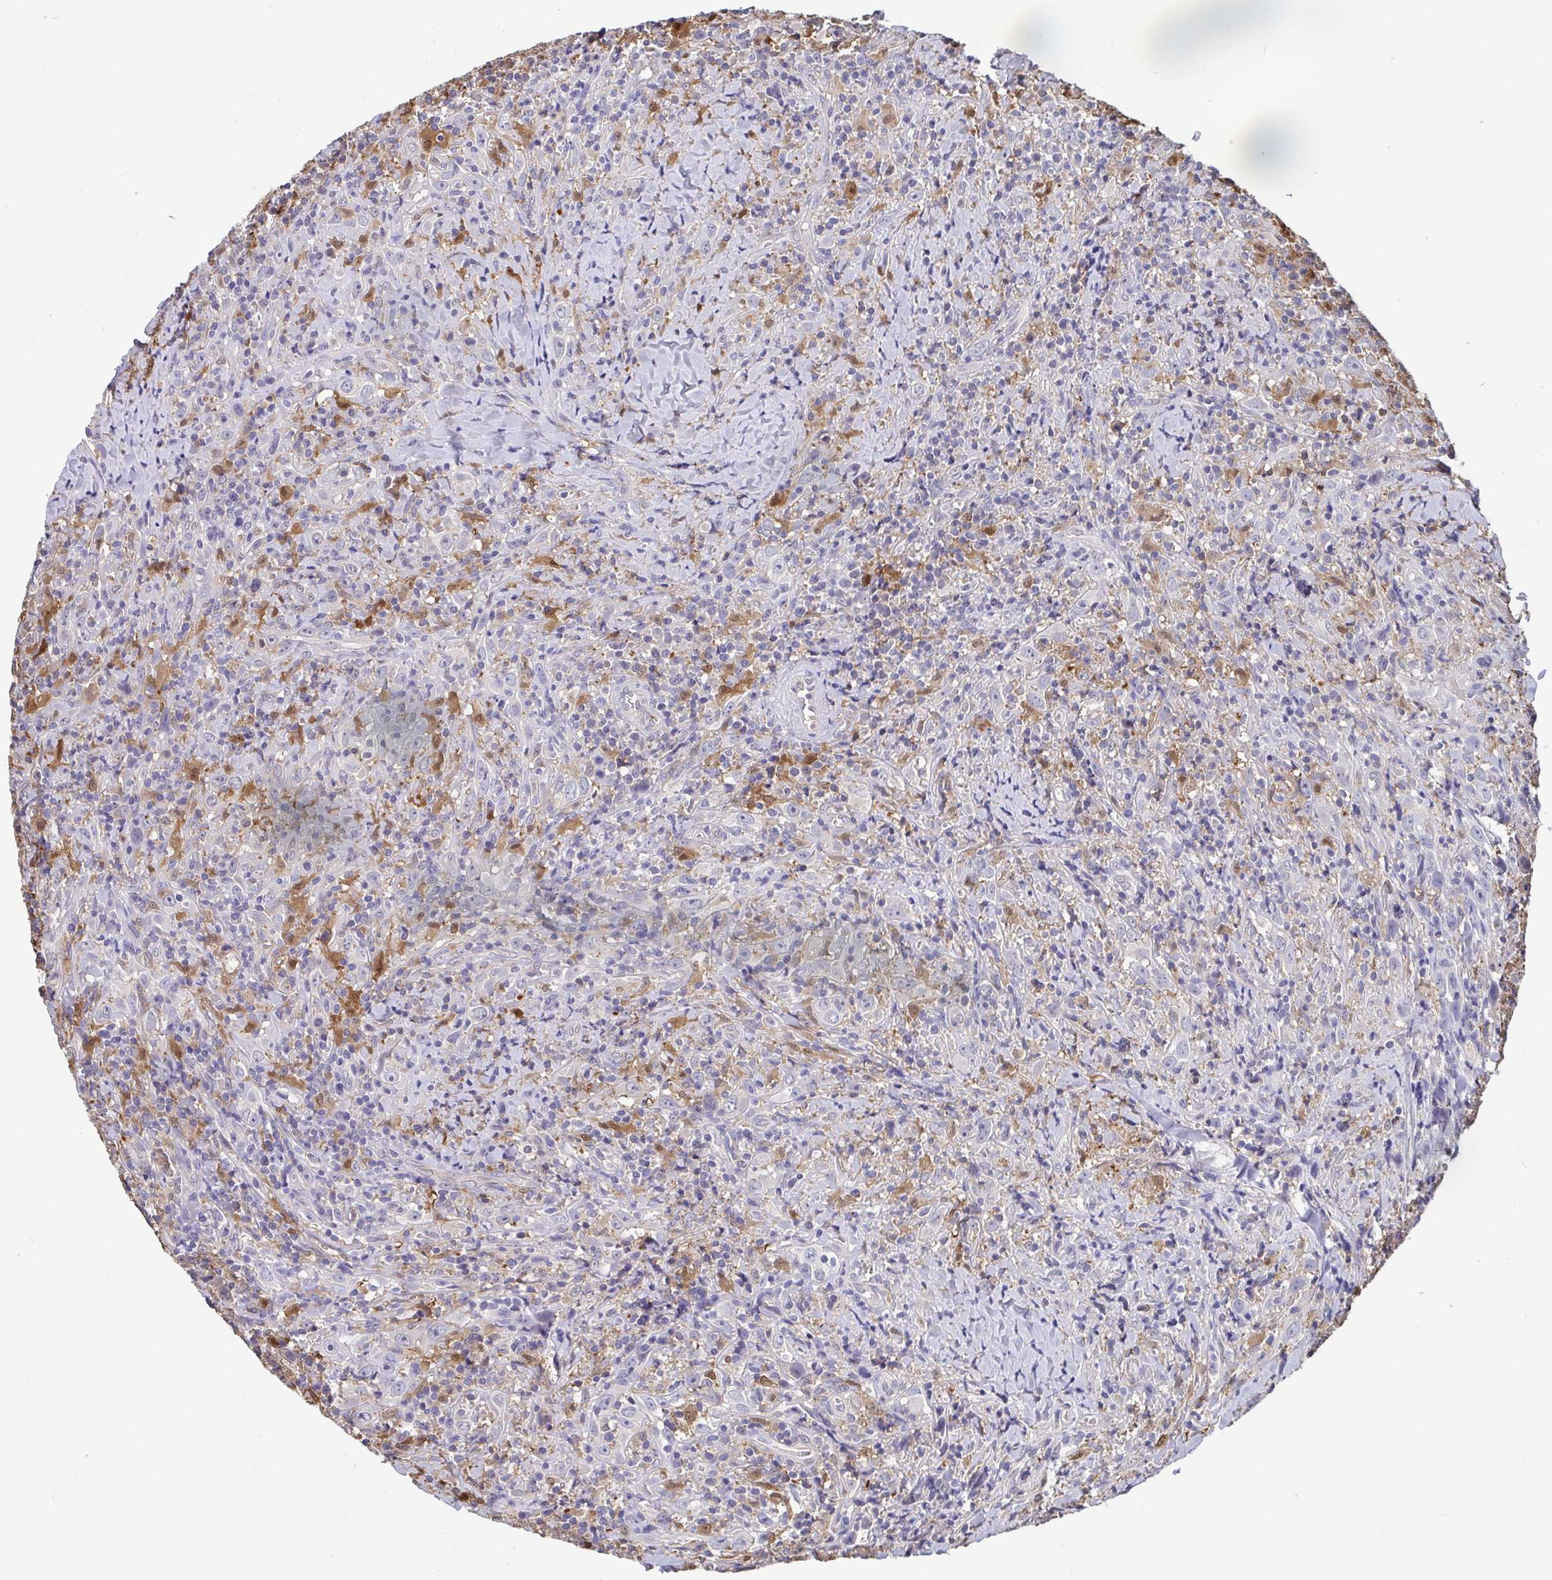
{"staining": {"intensity": "negative", "quantity": "none", "location": "none"}, "tissue": "head and neck cancer", "cell_type": "Tumor cells", "image_type": "cancer", "snomed": [{"axis": "morphology", "description": "Squamous cell carcinoma, NOS"}, {"axis": "topography", "description": "Head-Neck"}], "caption": "This is an IHC photomicrograph of human squamous cell carcinoma (head and neck). There is no staining in tumor cells.", "gene": "IDH1", "patient": {"sex": "female", "age": 95}}